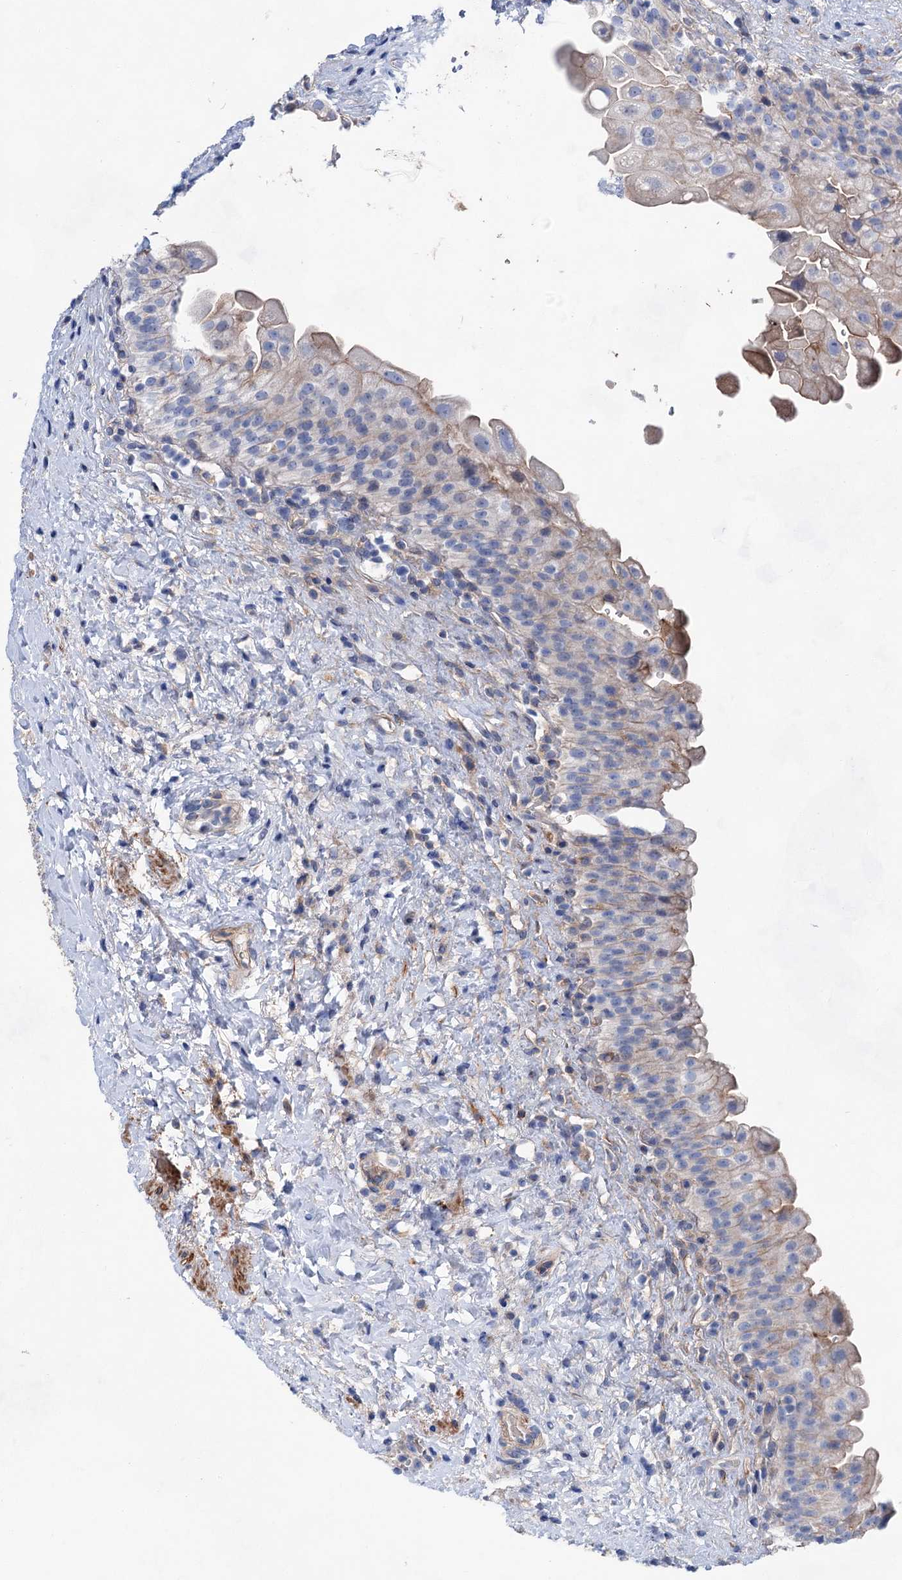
{"staining": {"intensity": "moderate", "quantity": "<25%", "location": "cytoplasmic/membranous"}, "tissue": "urinary bladder", "cell_type": "Urothelial cells", "image_type": "normal", "snomed": [{"axis": "morphology", "description": "Normal tissue, NOS"}, {"axis": "topography", "description": "Urinary bladder"}], "caption": "Immunohistochemical staining of benign human urinary bladder displays low levels of moderate cytoplasmic/membranous expression in approximately <25% of urothelial cells. (brown staining indicates protein expression, while blue staining denotes nuclei).", "gene": "GPR155", "patient": {"sex": "female", "age": 27}}